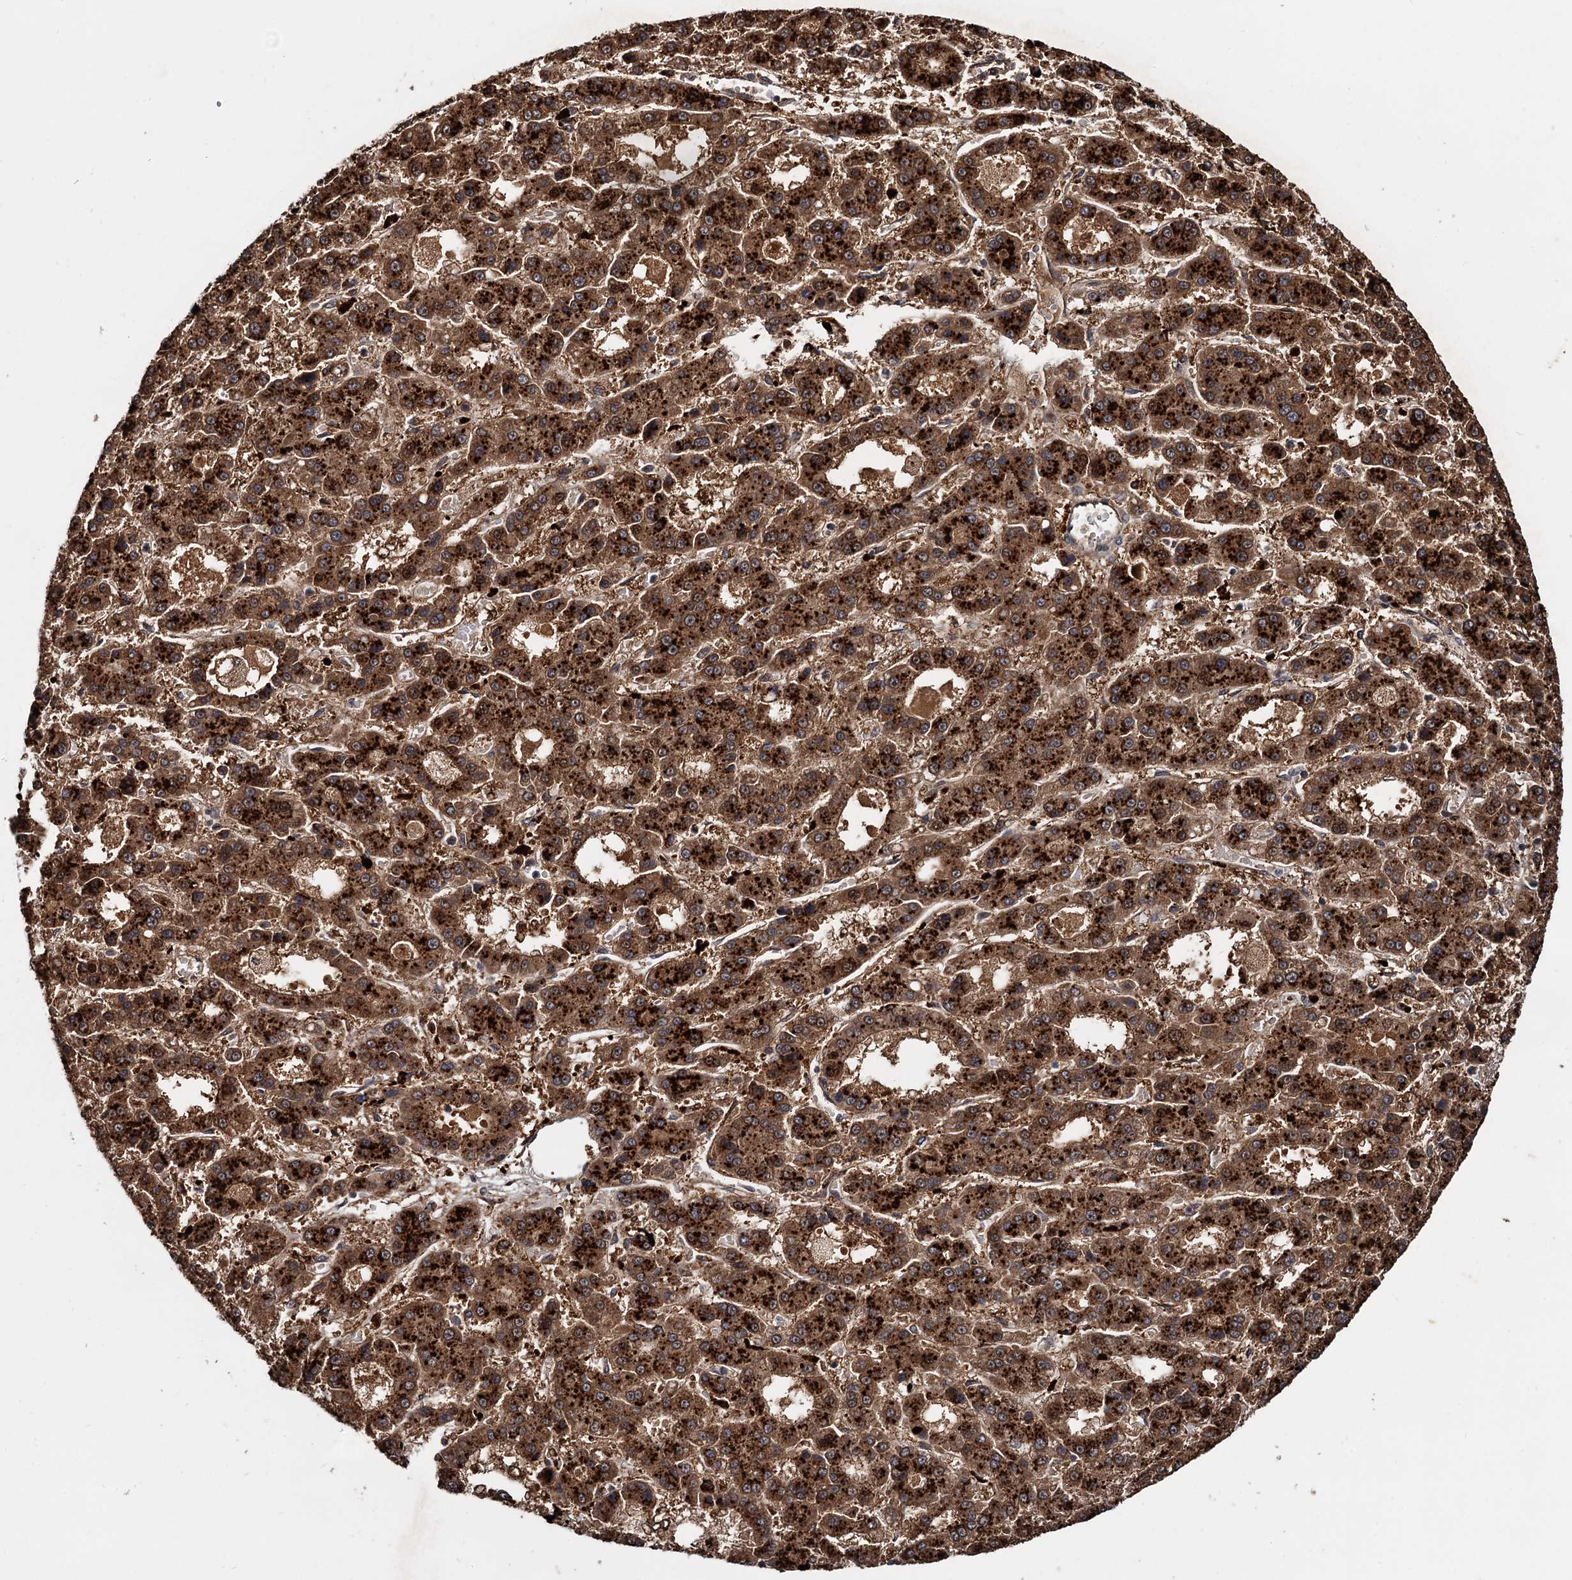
{"staining": {"intensity": "strong", "quantity": ">75%", "location": "cytoplasmic/membranous"}, "tissue": "liver cancer", "cell_type": "Tumor cells", "image_type": "cancer", "snomed": [{"axis": "morphology", "description": "Carcinoma, Hepatocellular, NOS"}, {"axis": "topography", "description": "Liver"}], "caption": "Strong cytoplasmic/membranous staining is present in about >75% of tumor cells in hepatocellular carcinoma (liver).", "gene": "CEP192", "patient": {"sex": "male", "age": 70}}